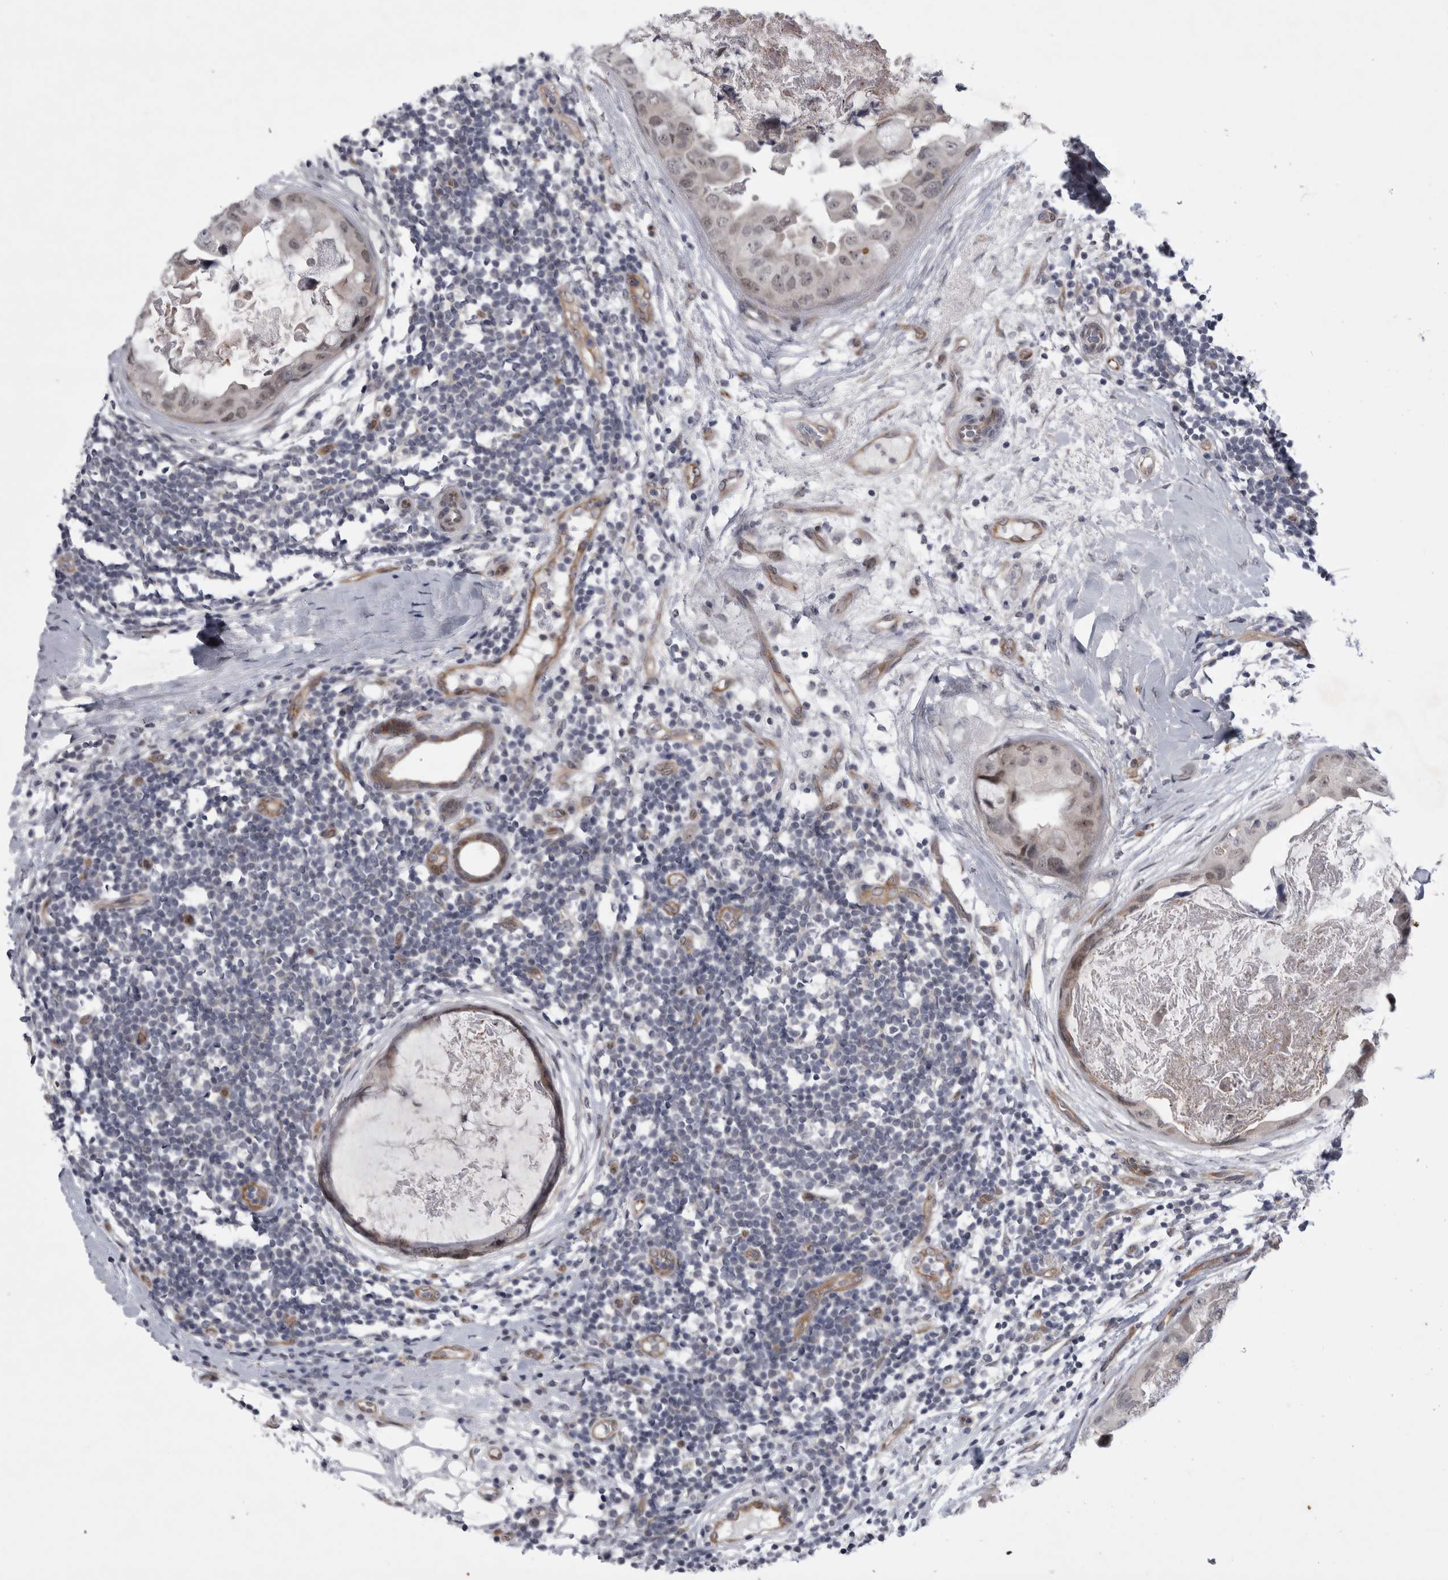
{"staining": {"intensity": "weak", "quantity": ">75%", "location": "nuclear"}, "tissue": "breast cancer", "cell_type": "Tumor cells", "image_type": "cancer", "snomed": [{"axis": "morphology", "description": "Duct carcinoma"}, {"axis": "topography", "description": "Breast"}], "caption": "A brown stain labels weak nuclear expression of a protein in breast invasive ductal carcinoma tumor cells. The staining is performed using DAB (3,3'-diaminobenzidine) brown chromogen to label protein expression. The nuclei are counter-stained blue using hematoxylin.", "gene": "PARP11", "patient": {"sex": "female", "age": 40}}